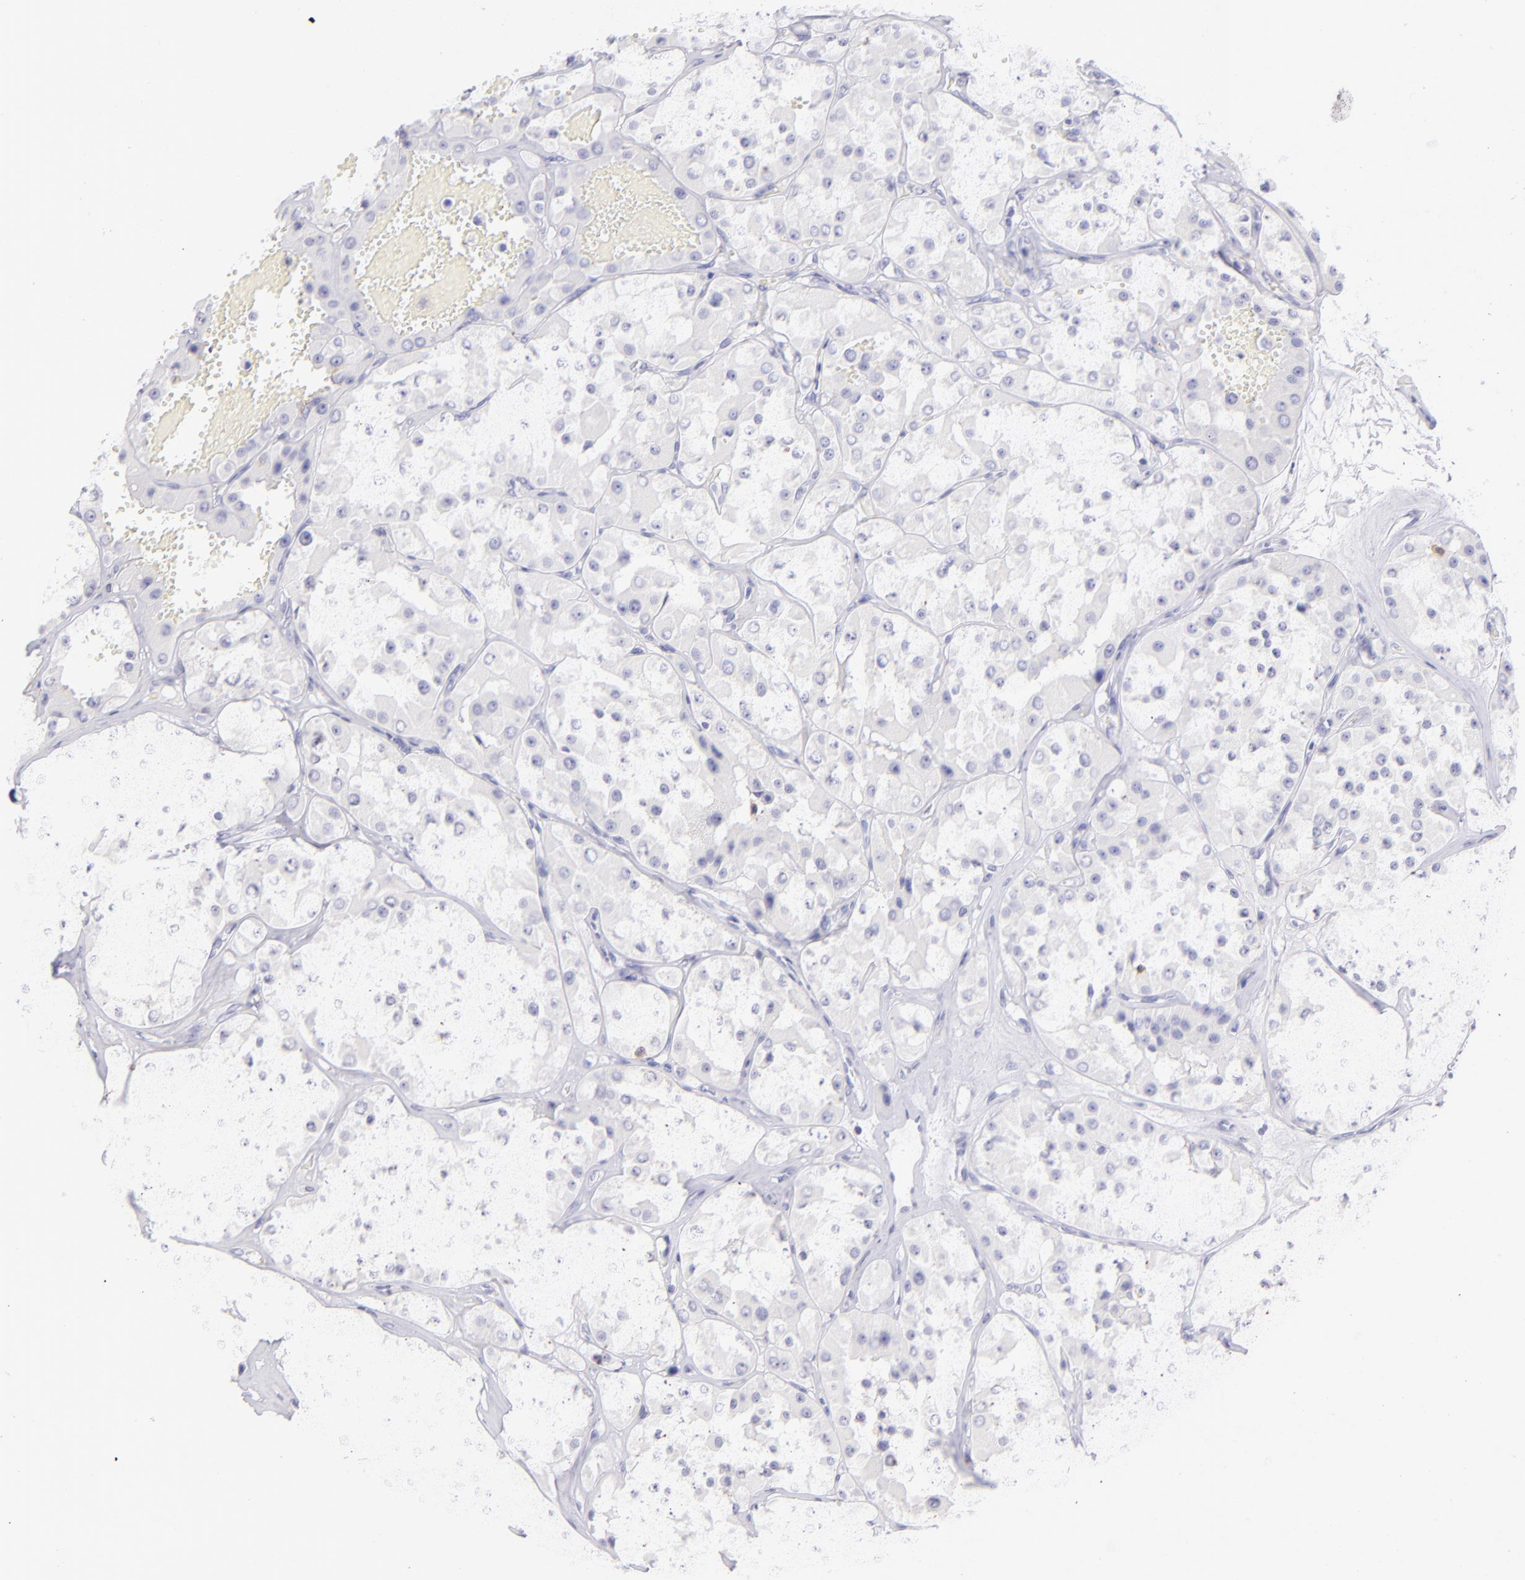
{"staining": {"intensity": "negative", "quantity": "none", "location": "none"}, "tissue": "renal cancer", "cell_type": "Tumor cells", "image_type": "cancer", "snomed": [{"axis": "morphology", "description": "Adenocarcinoma, uncertain malignant potential"}, {"axis": "topography", "description": "Kidney"}], "caption": "Immunohistochemical staining of renal cancer (adenocarcinoma,  uncertain malignant potential) exhibits no significant expression in tumor cells.", "gene": "CD69", "patient": {"sex": "male", "age": 63}}